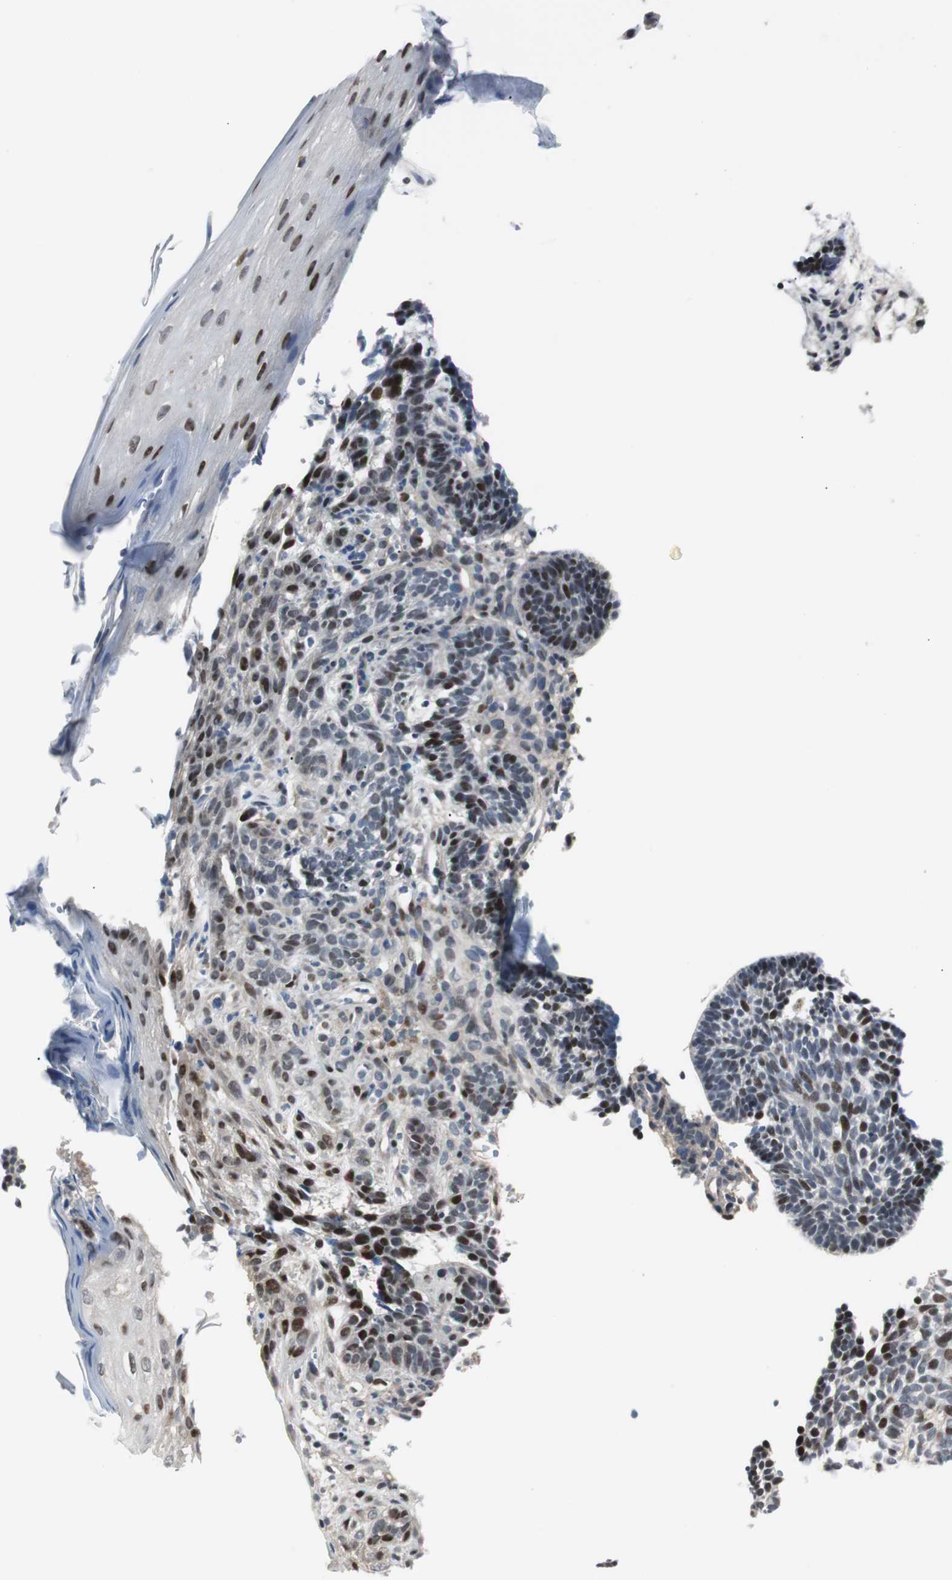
{"staining": {"intensity": "moderate", "quantity": "<25%", "location": "nuclear"}, "tissue": "skin cancer", "cell_type": "Tumor cells", "image_type": "cancer", "snomed": [{"axis": "morphology", "description": "Normal tissue, NOS"}, {"axis": "morphology", "description": "Basal cell carcinoma"}, {"axis": "topography", "description": "Skin"}], "caption": "Immunohistochemical staining of human basal cell carcinoma (skin) exhibits moderate nuclear protein positivity in about <25% of tumor cells.", "gene": "RAD1", "patient": {"sex": "male", "age": 87}}